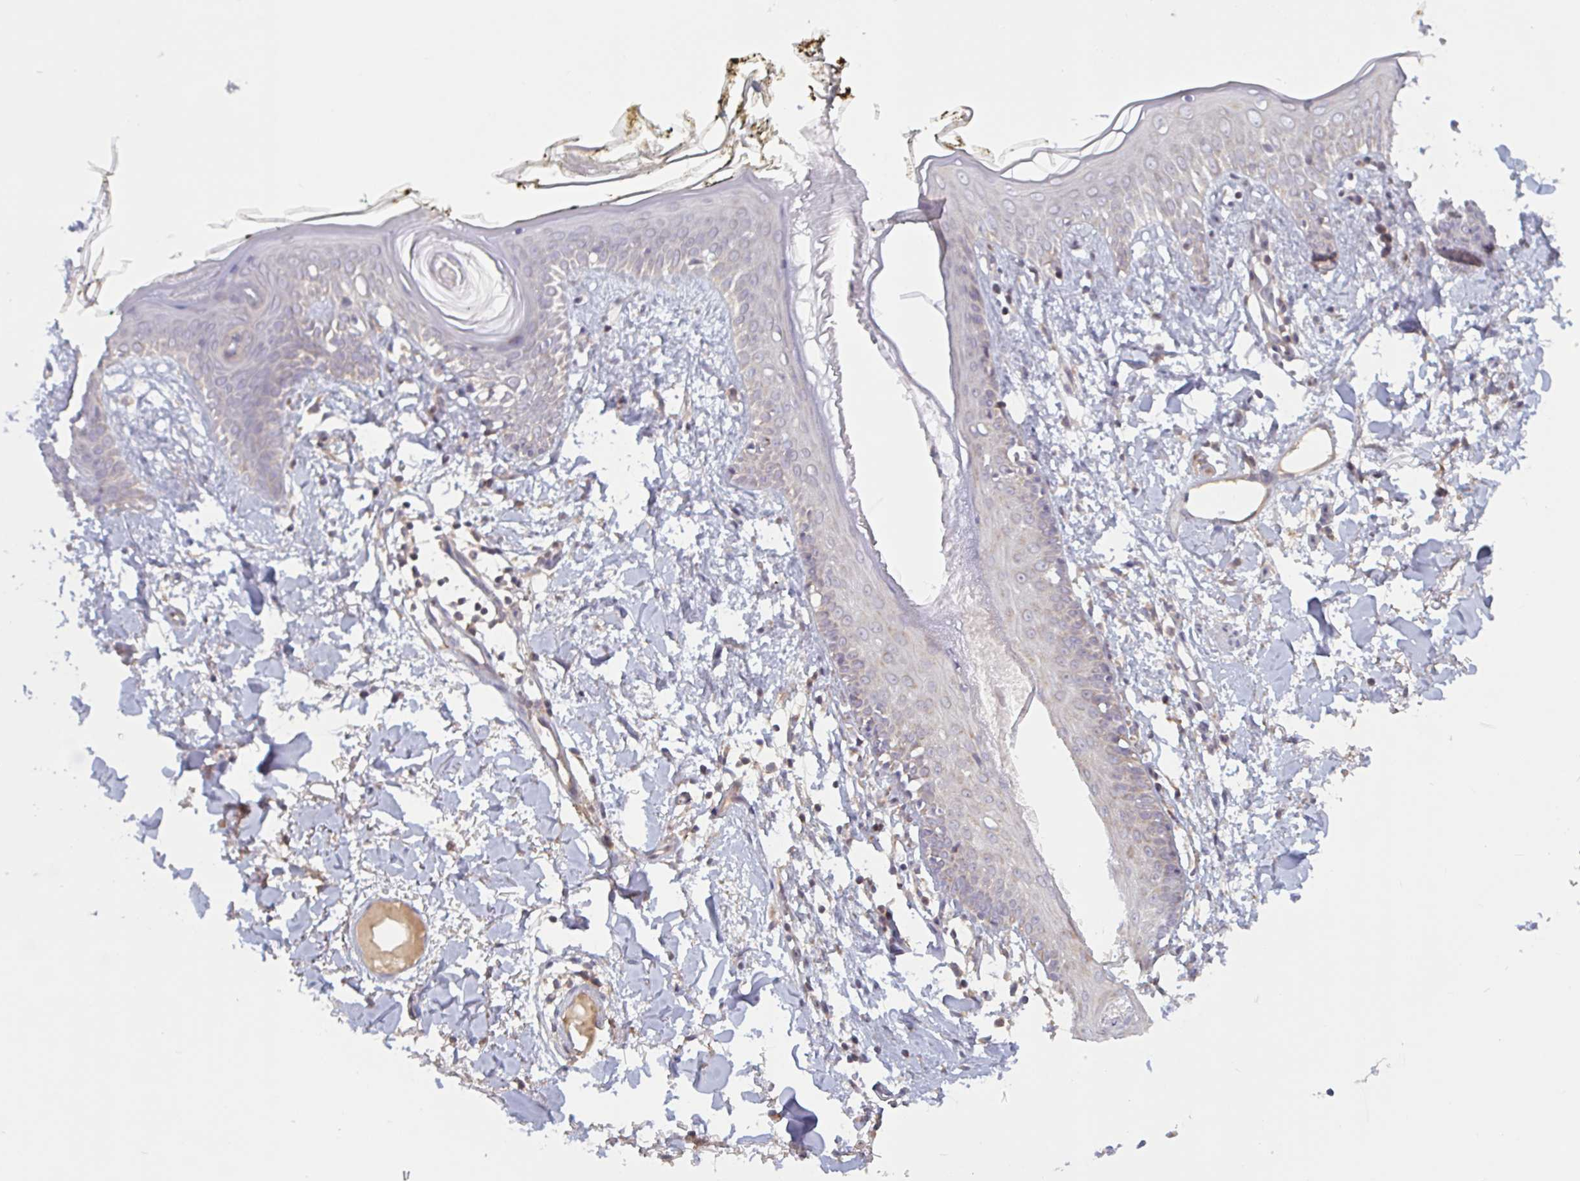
{"staining": {"intensity": "moderate", "quantity": ">75%", "location": "cytoplasmic/membranous"}, "tissue": "skin", "cell_type": "Fibroblasts", "image_type": "normal", "snomed": [{"axis": "morphology", "description": "Normal tissue, NOS"}, {"axis": "topography", "description": "Skin"}], "caption": "Immunohistochemistry (IHC) (DAB) staining of benign human skin exhibits moderate cytoplasmic/membranous protein positivity in about >75% of fibroblasts.", "gene": "SURF1", "patient": {"sex": "female", "age": 34}}